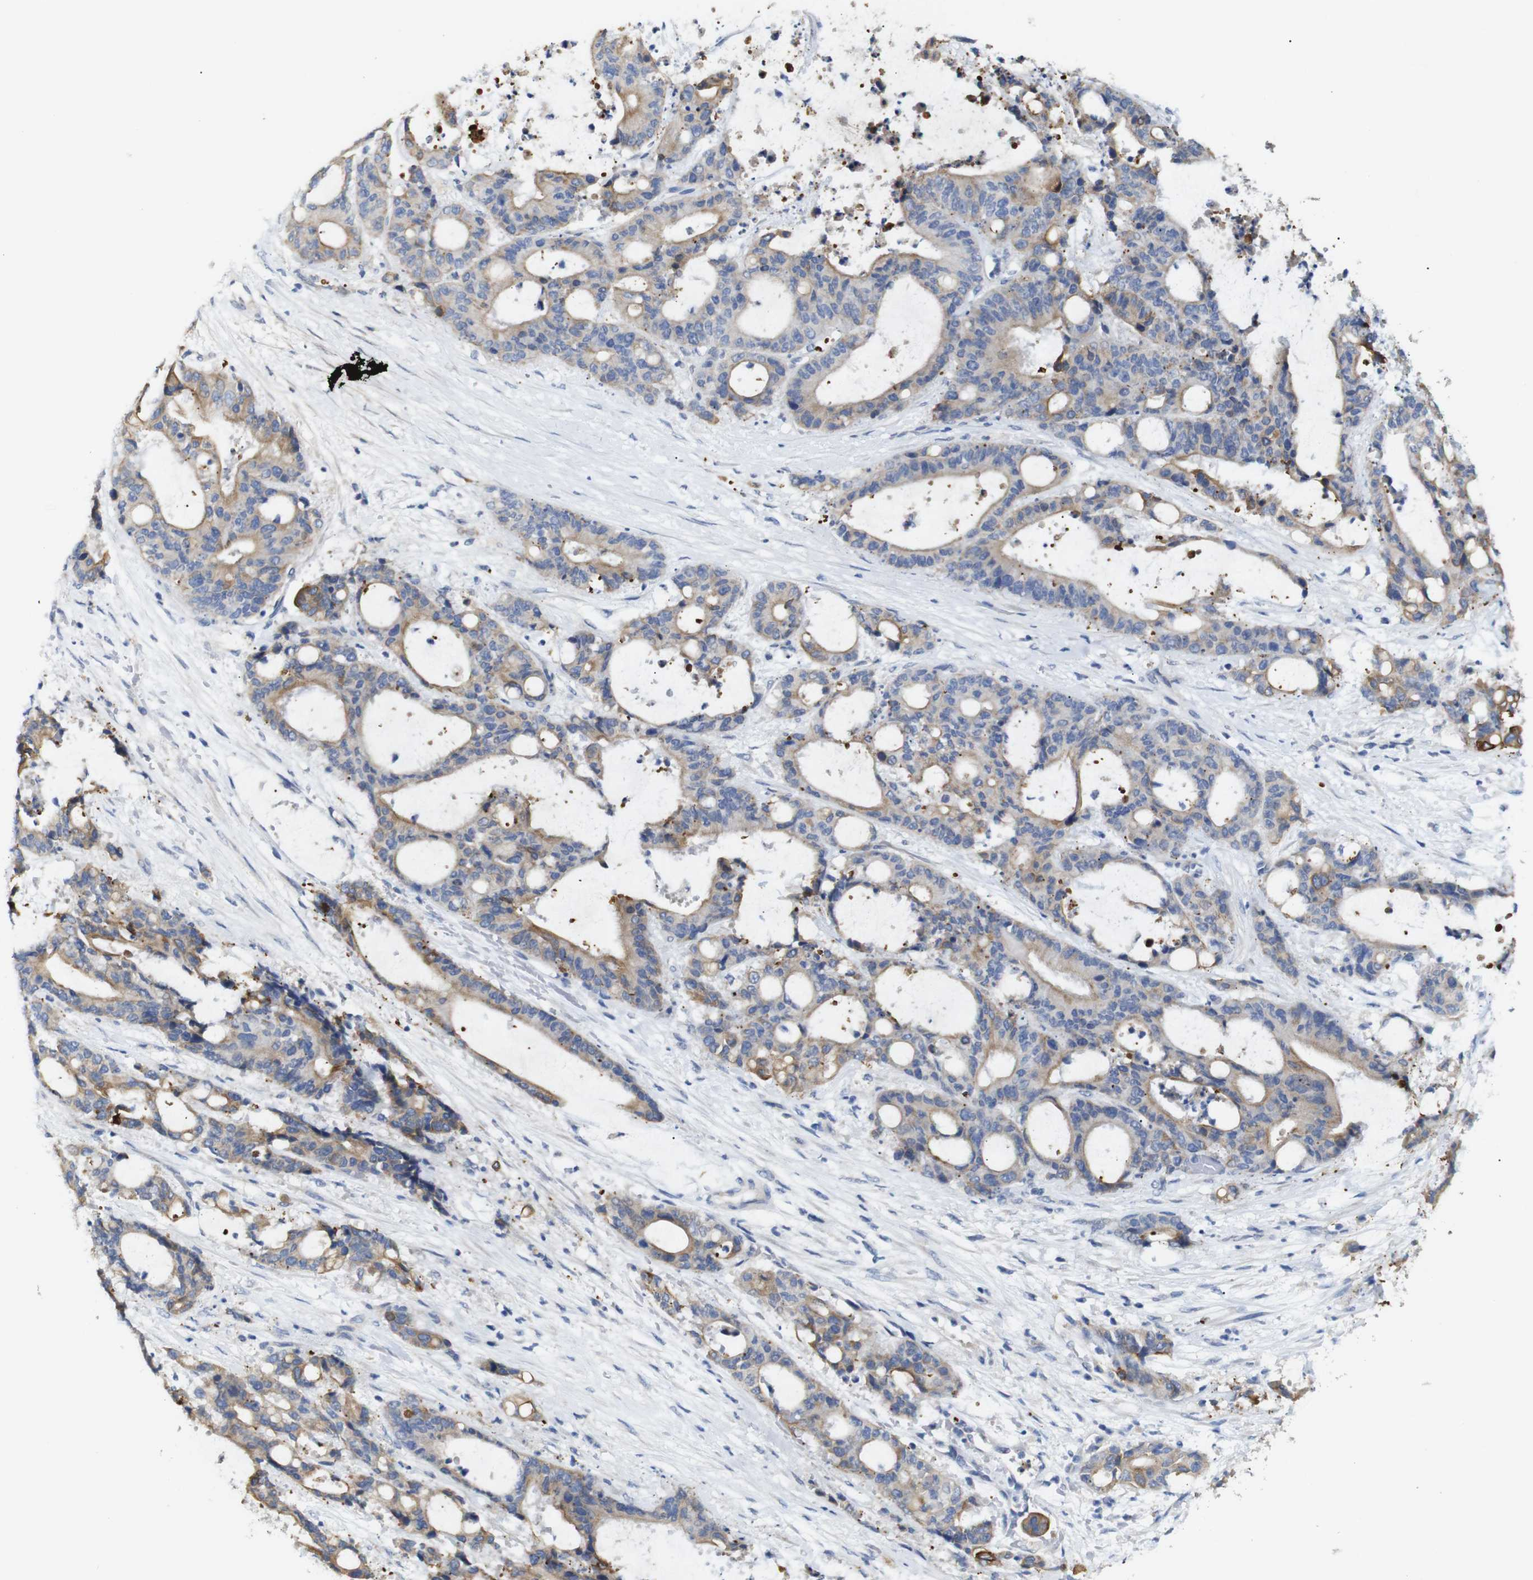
{"staining": {"intensity": "moderate", "quantity": ">75%", "location": "cytoplasmic/membranous"}, "tissue": "liver cancer", "cell_type": "Tumor cells", "image_type": "cancer", "snomed": [{"axis": "morphology", "description": "Normal tissue, NOS"}, {"axis": "morphology", "description": "Cholangiocarcinoma"}, {"axis": "topography", "description": "Liver"}, {"axis": "topography", "description": "Peripheral nerve tissue"}], "caption": "Tumor cells display medium levels of moderate cytoplasmic/membranous positivity in about >75% of cells in liver cancer (cholangiocarcinoma). The staining was performed using DAB (3,3'-diaminobenzidine) to visualize the protein expression in brown, while the nuclei were stained in blue with hematoxylin (Magnification: 20x).", "gene": "ALOX15", "patient": {"sex": "female", "age": 73}}